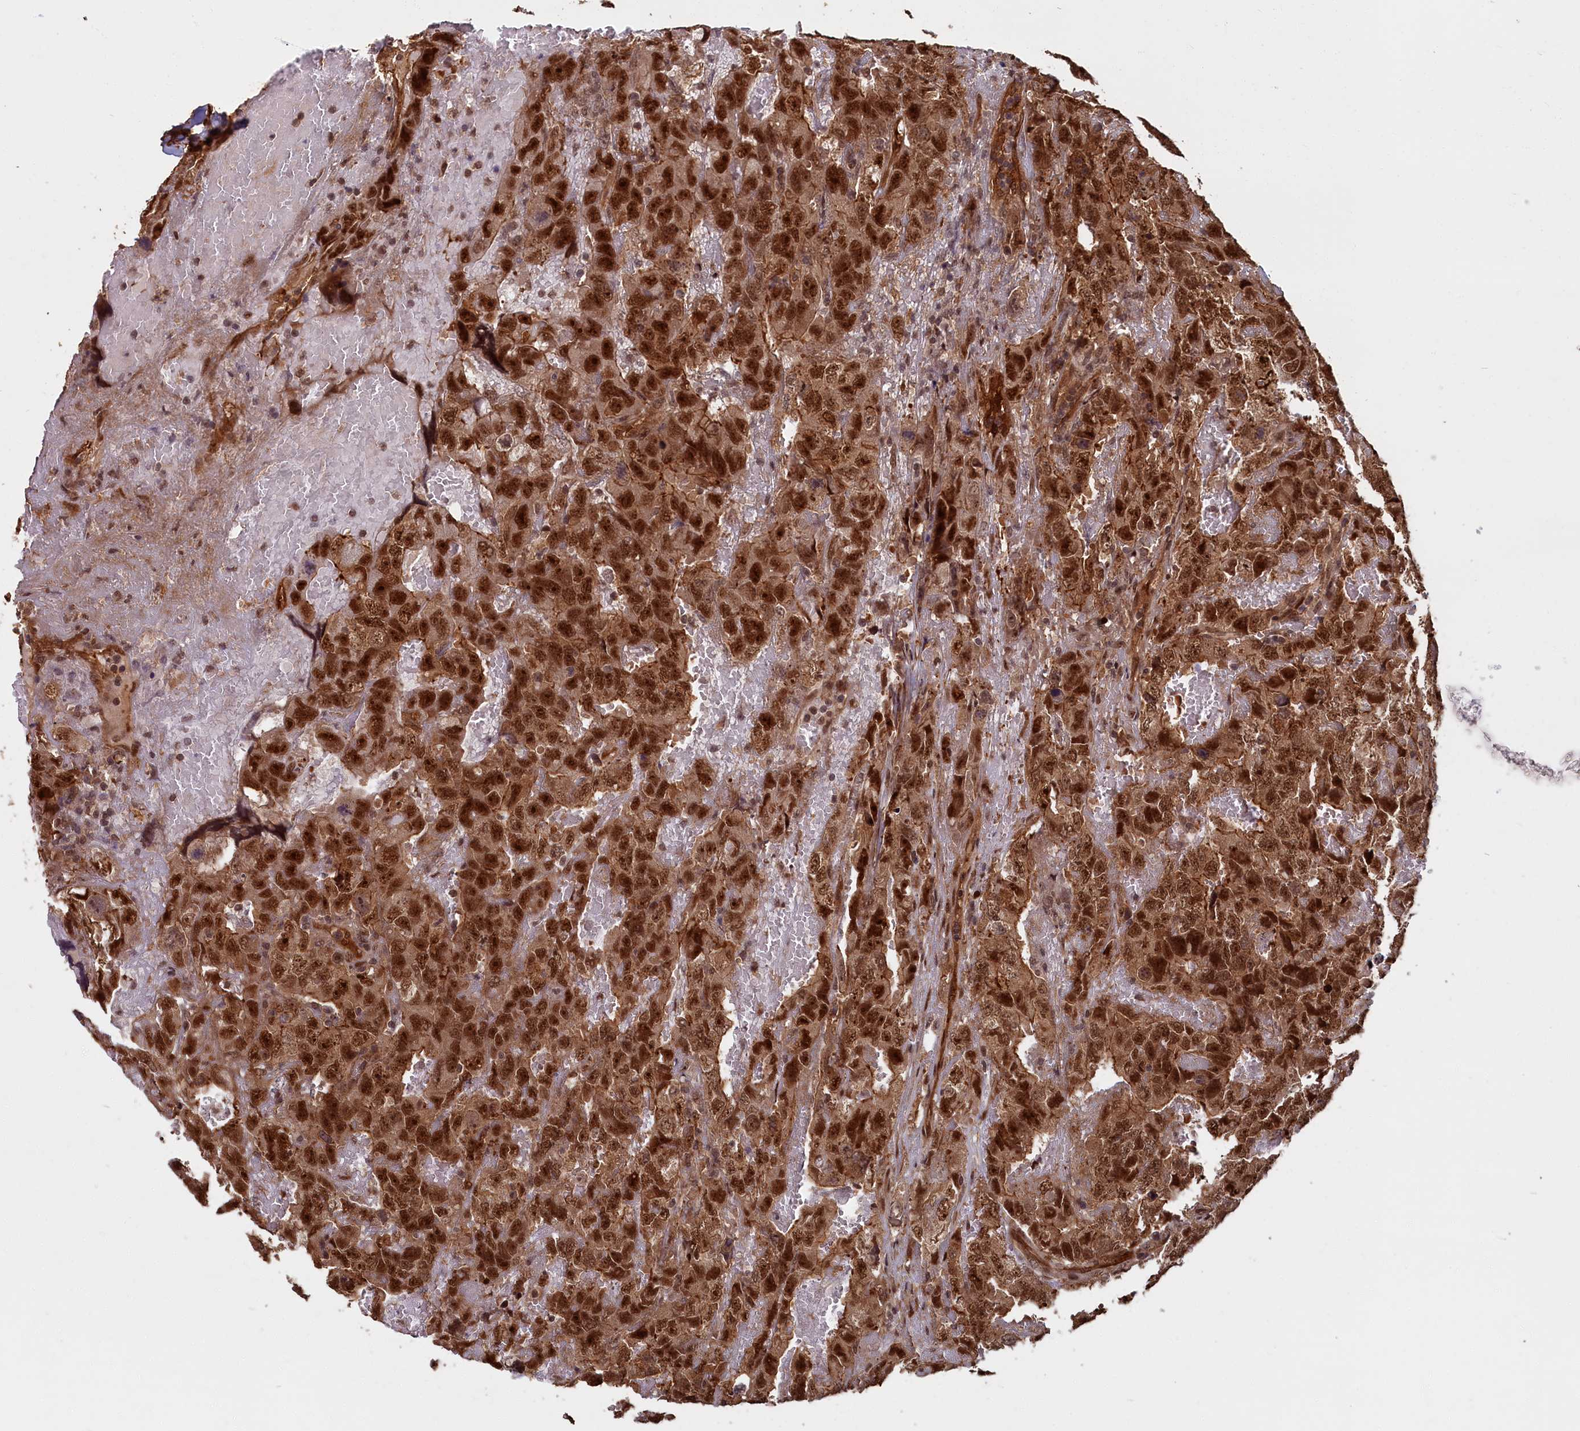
{"staining": {"intensity": "strong", "quantity": ">75%", "location": "cytoplasmic/membranous,nuclear"}, "tissue": "testis cancer", "cell_type": "Tumor cells", "image_type": "cancer", "snomed": [{"axis": "morphology", "description": "Carcinoma, Embryonal, NOS"}, {"axis": "topography", "description": "Testis"}], "caption": "Testis cancer stained with a protein marker displays strong staining in tumor cells.", "gene": "HIF3A", "patient": {"sex": "male", "age": 45}}